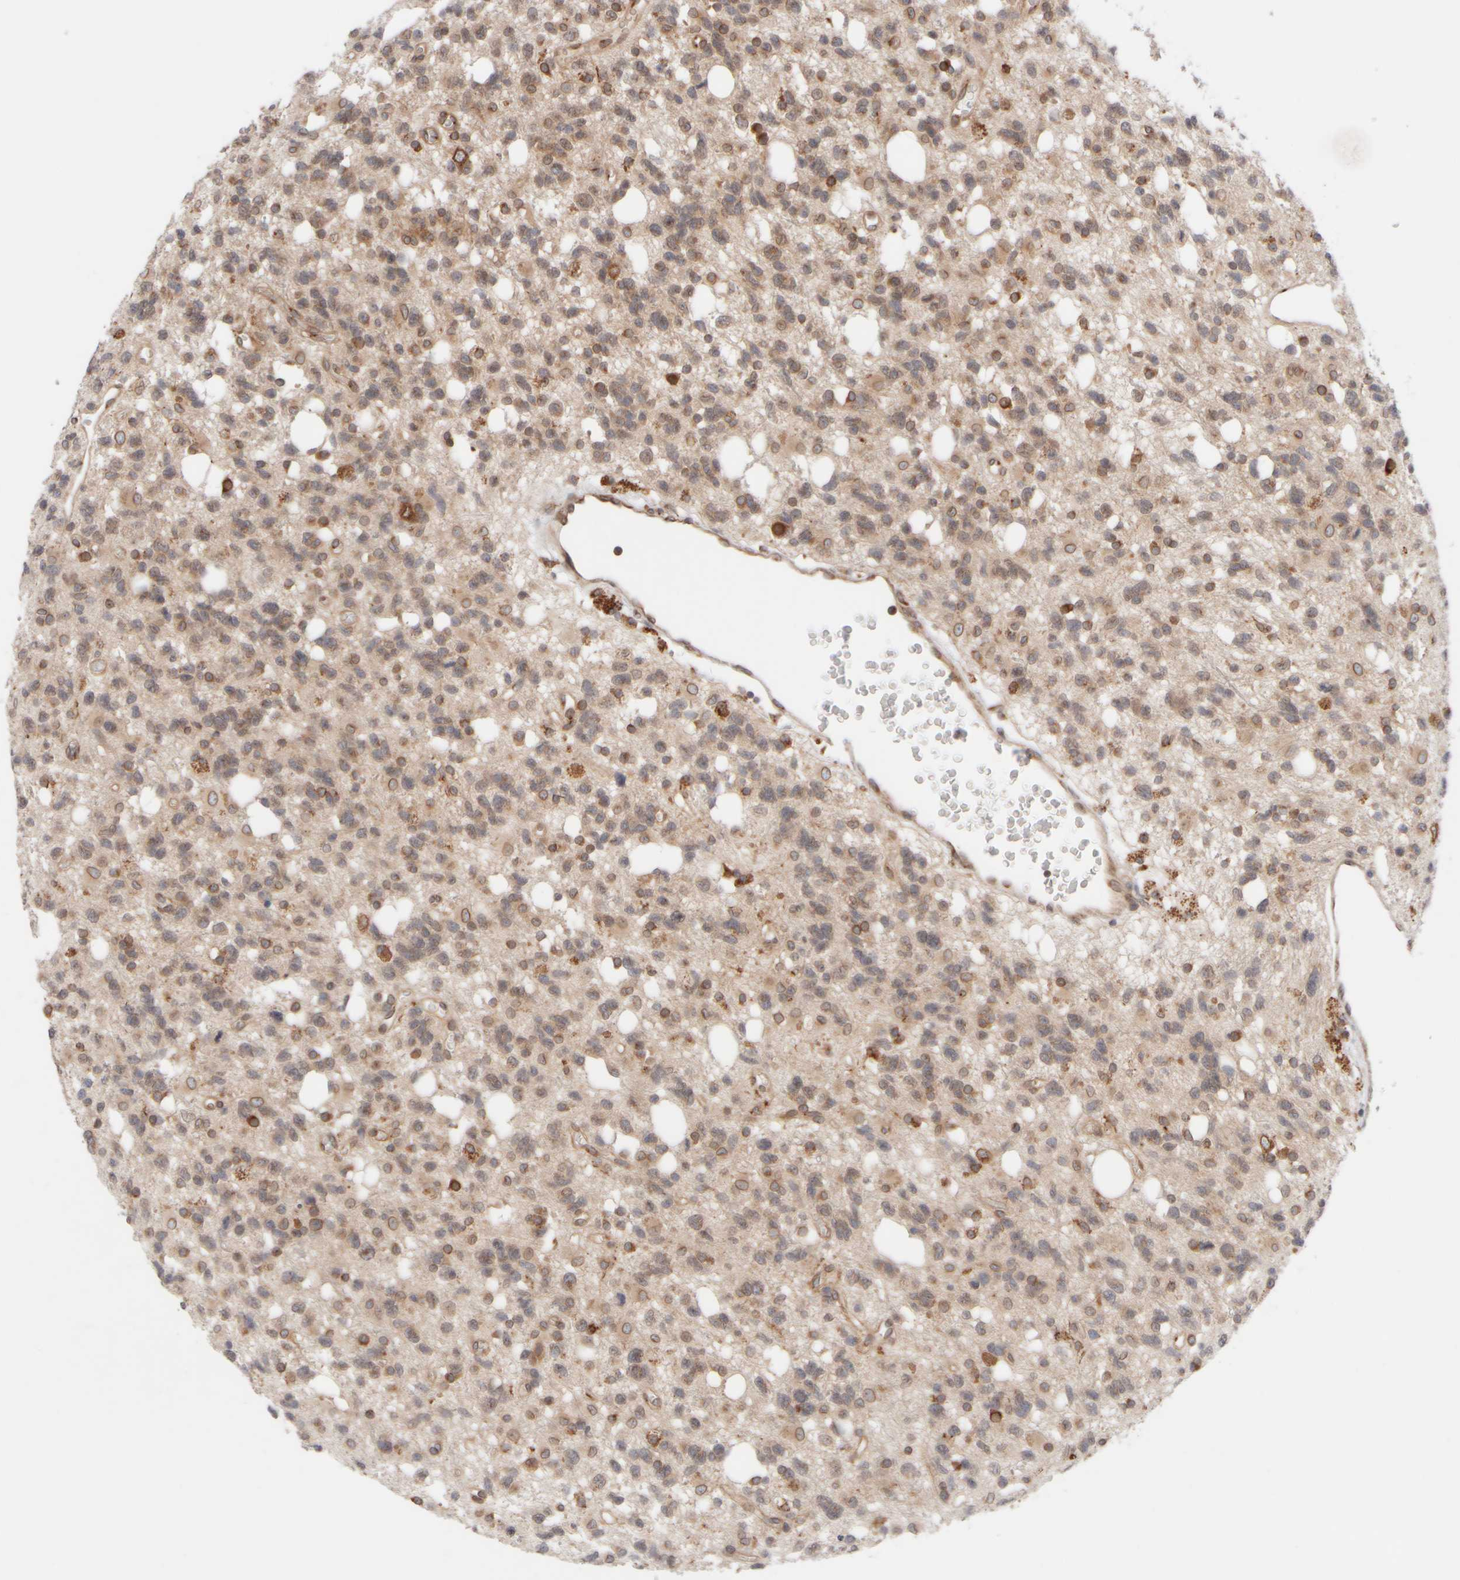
{"staining": {"intensity": "weak", "quantity": ">75%", "location": "cytoplasmic/membranous"}, "tissue": "glioma", "cell_type": "Tumor cells", "image_type": "cancer", "snomed": [{"axis": "morphology", "description": "Glioma, malignant, High grade"}, {"axis": "topography", "description": "Brain"}], "caption": "Protein expression analysis of glioma exhibits weak cytoplasmic/membranous staining in approximately >75% of tumor cells.", "gene": "GCN1", "patient": {"sex": "female", "age": 62}}